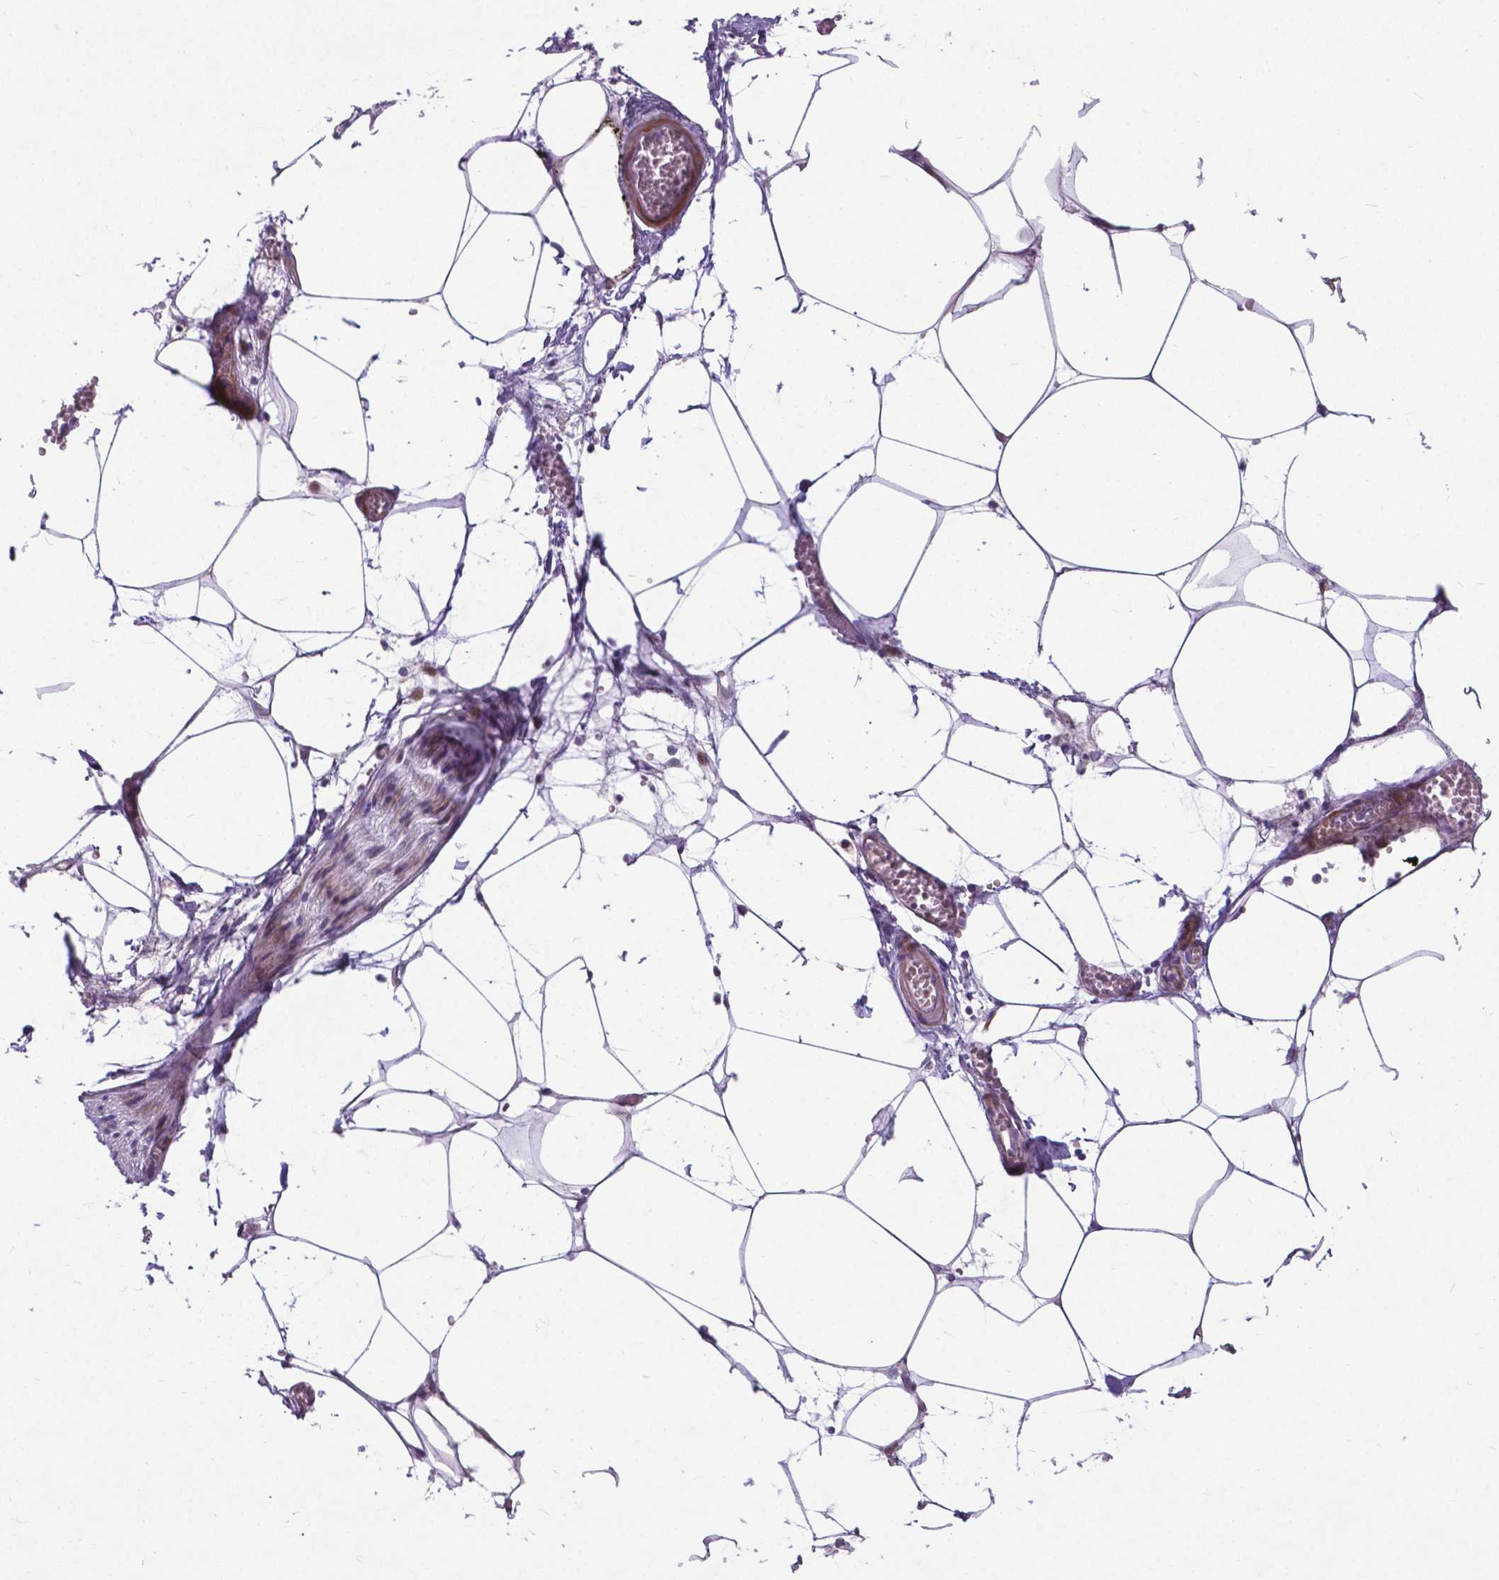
{"staining": {"intensity": "weak", "quantity": "<25%", "location": "nuclear"}, "tissue": "adipose tissue", "cell_type": "Adipocytes", "image_type": "normal", "snomed": [{"axis": "morphology", "description": "Normal tissue, NOS"}, {"axis": "topography", "description": "Adipose tissue"}, {"axis": "topography", "description": "Pancreas"}, {"axis": "topography", "description": "Peripheral nerve tissue"}], "caption": "Image shows no significant protein expression in adipocytes of normal adipose tissue. The staining is performed using DAB (3,3'-diaminobenzidine) brown chromogen with nuclei counter-stained in using hematoxylin.", "gene": "PFKFB4", "patient": {"sex": "female", "age": 58}}